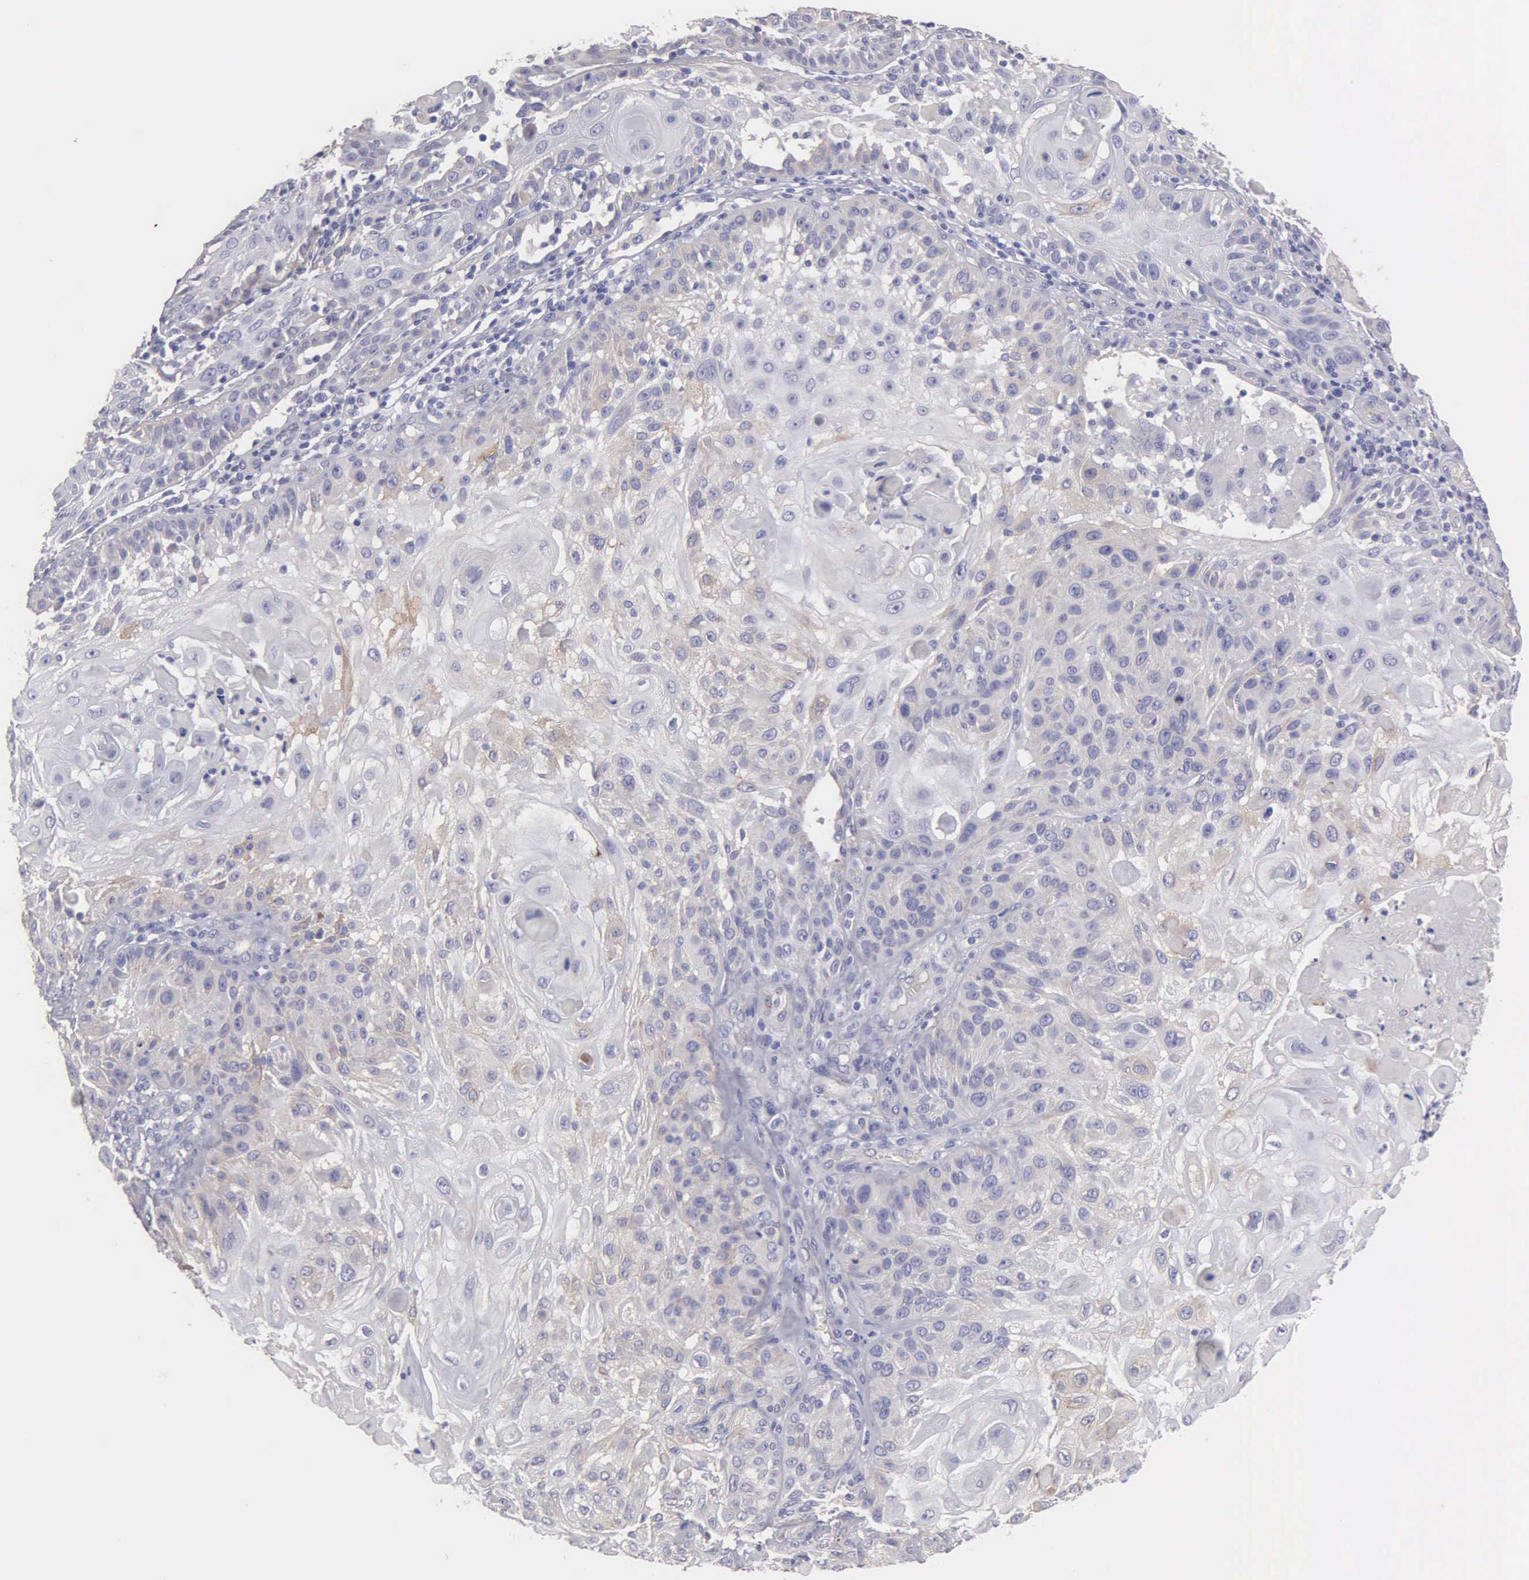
{"staining": {"intensity": "weak", "quantity": "<25%", "location": "cytoplasmic/membranous"}, "tissue": "skin cancer", "cell_type": "Tumor cells", "image_type": "cancer", "snomed": [{"axis": "morphology", "description": "Squamous cell carcinoma, NOS"}, {"axis": "topography", "description": "Skin"}], "caption": "Immunohistochemical staining of skin cancer (squamous cell carcinoma) shows no significant positivity in tumor cells.", "gene": "APP", "patient": {"sex": "female", "age": 89}}